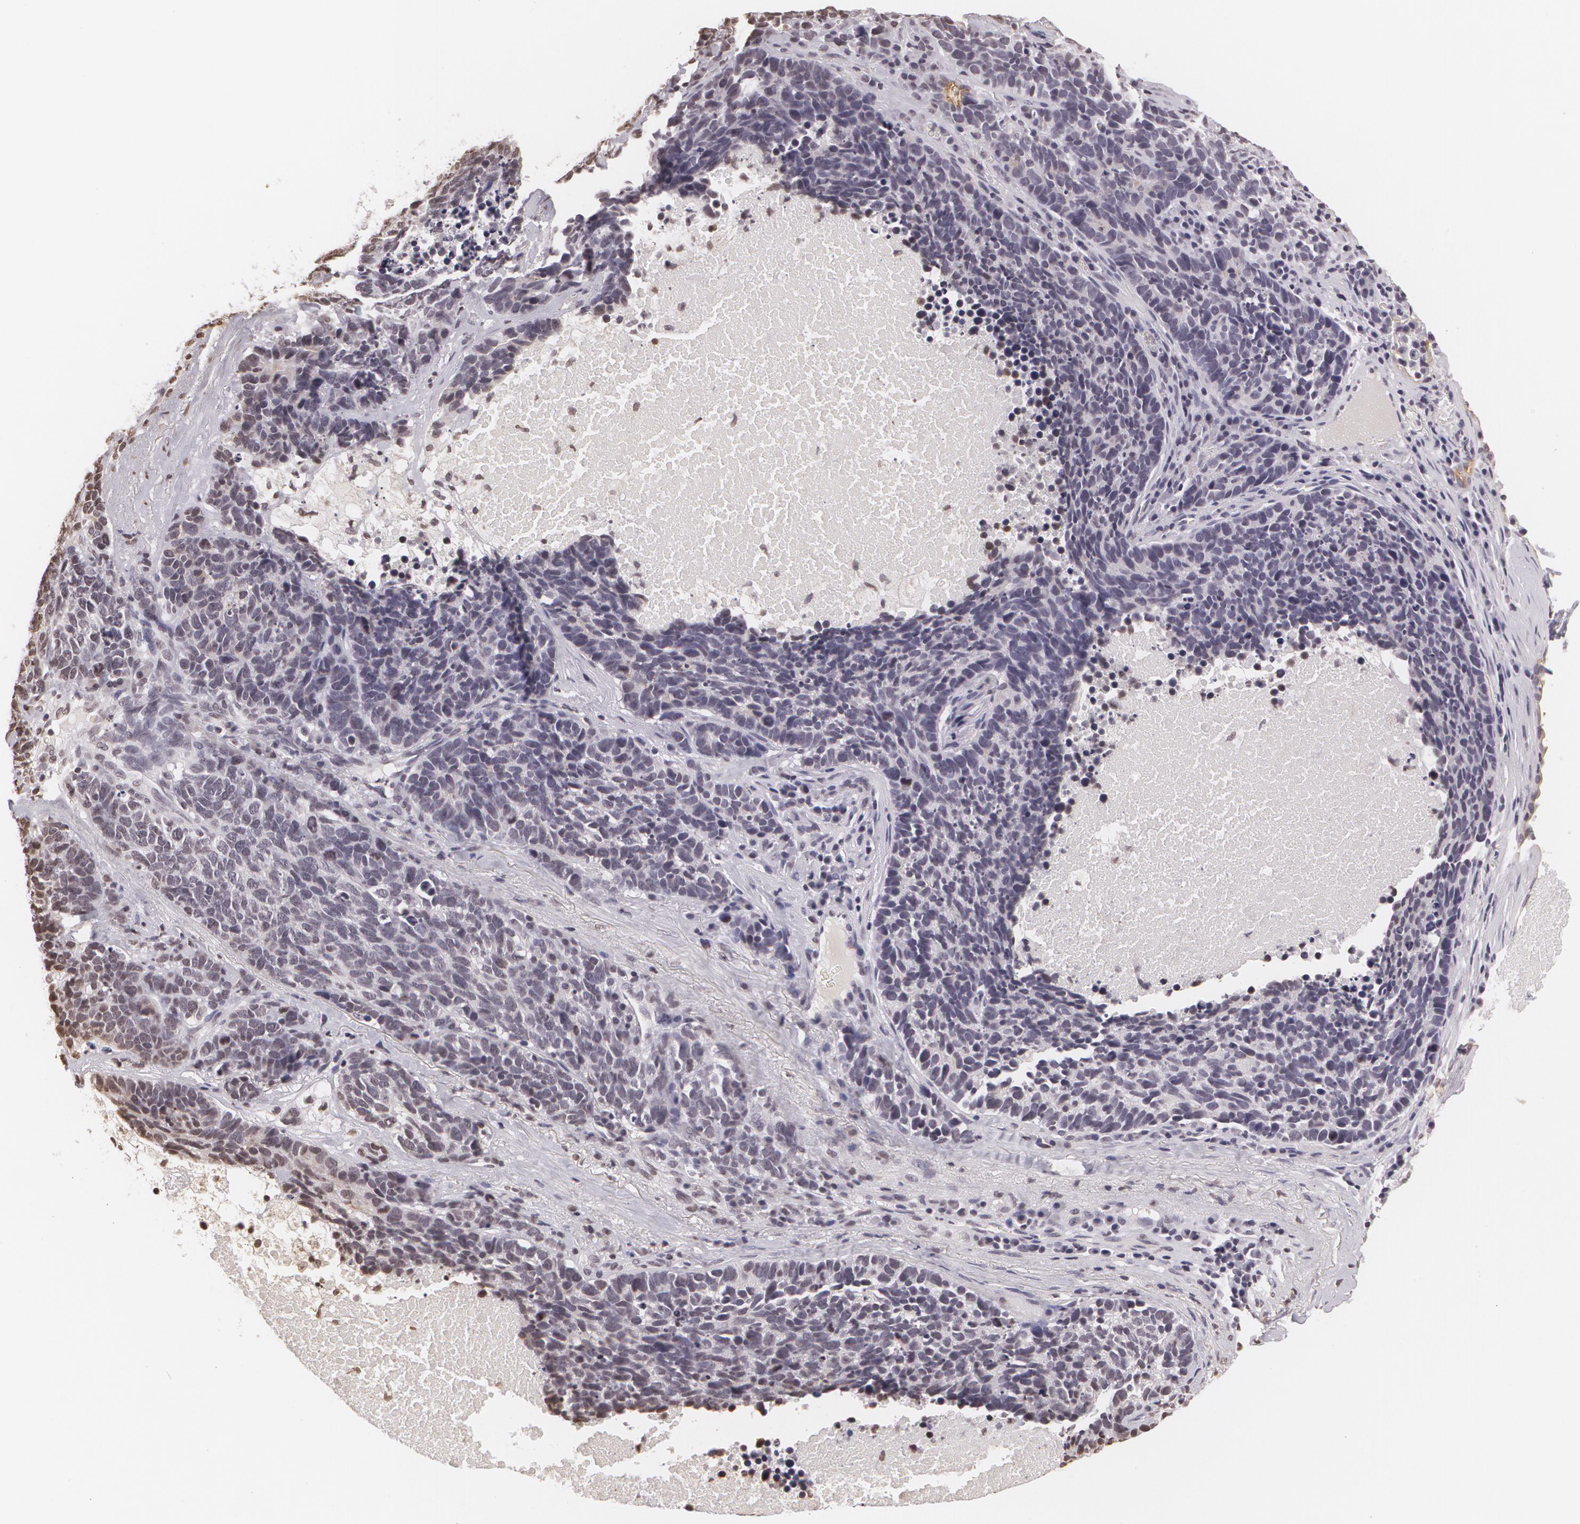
{"staining": {"intensity": "negative", "quantity": "none", "location": "none"}, "tissue": "lung cancer", "cell_type": "Tumor cells", "image_type": "cancer", "snomed": [{"axis": "morphology", "description": "Neoplasm, malignant, NOS"}, {"axis": "topography", "description": "Lung"}], "caption": "The micrograph exhibits no significant staining in tumor cells of lung cancer (malignant neoplasm).", "gene": "MUC1", "patient": {"sex": "female", "age": 75}}